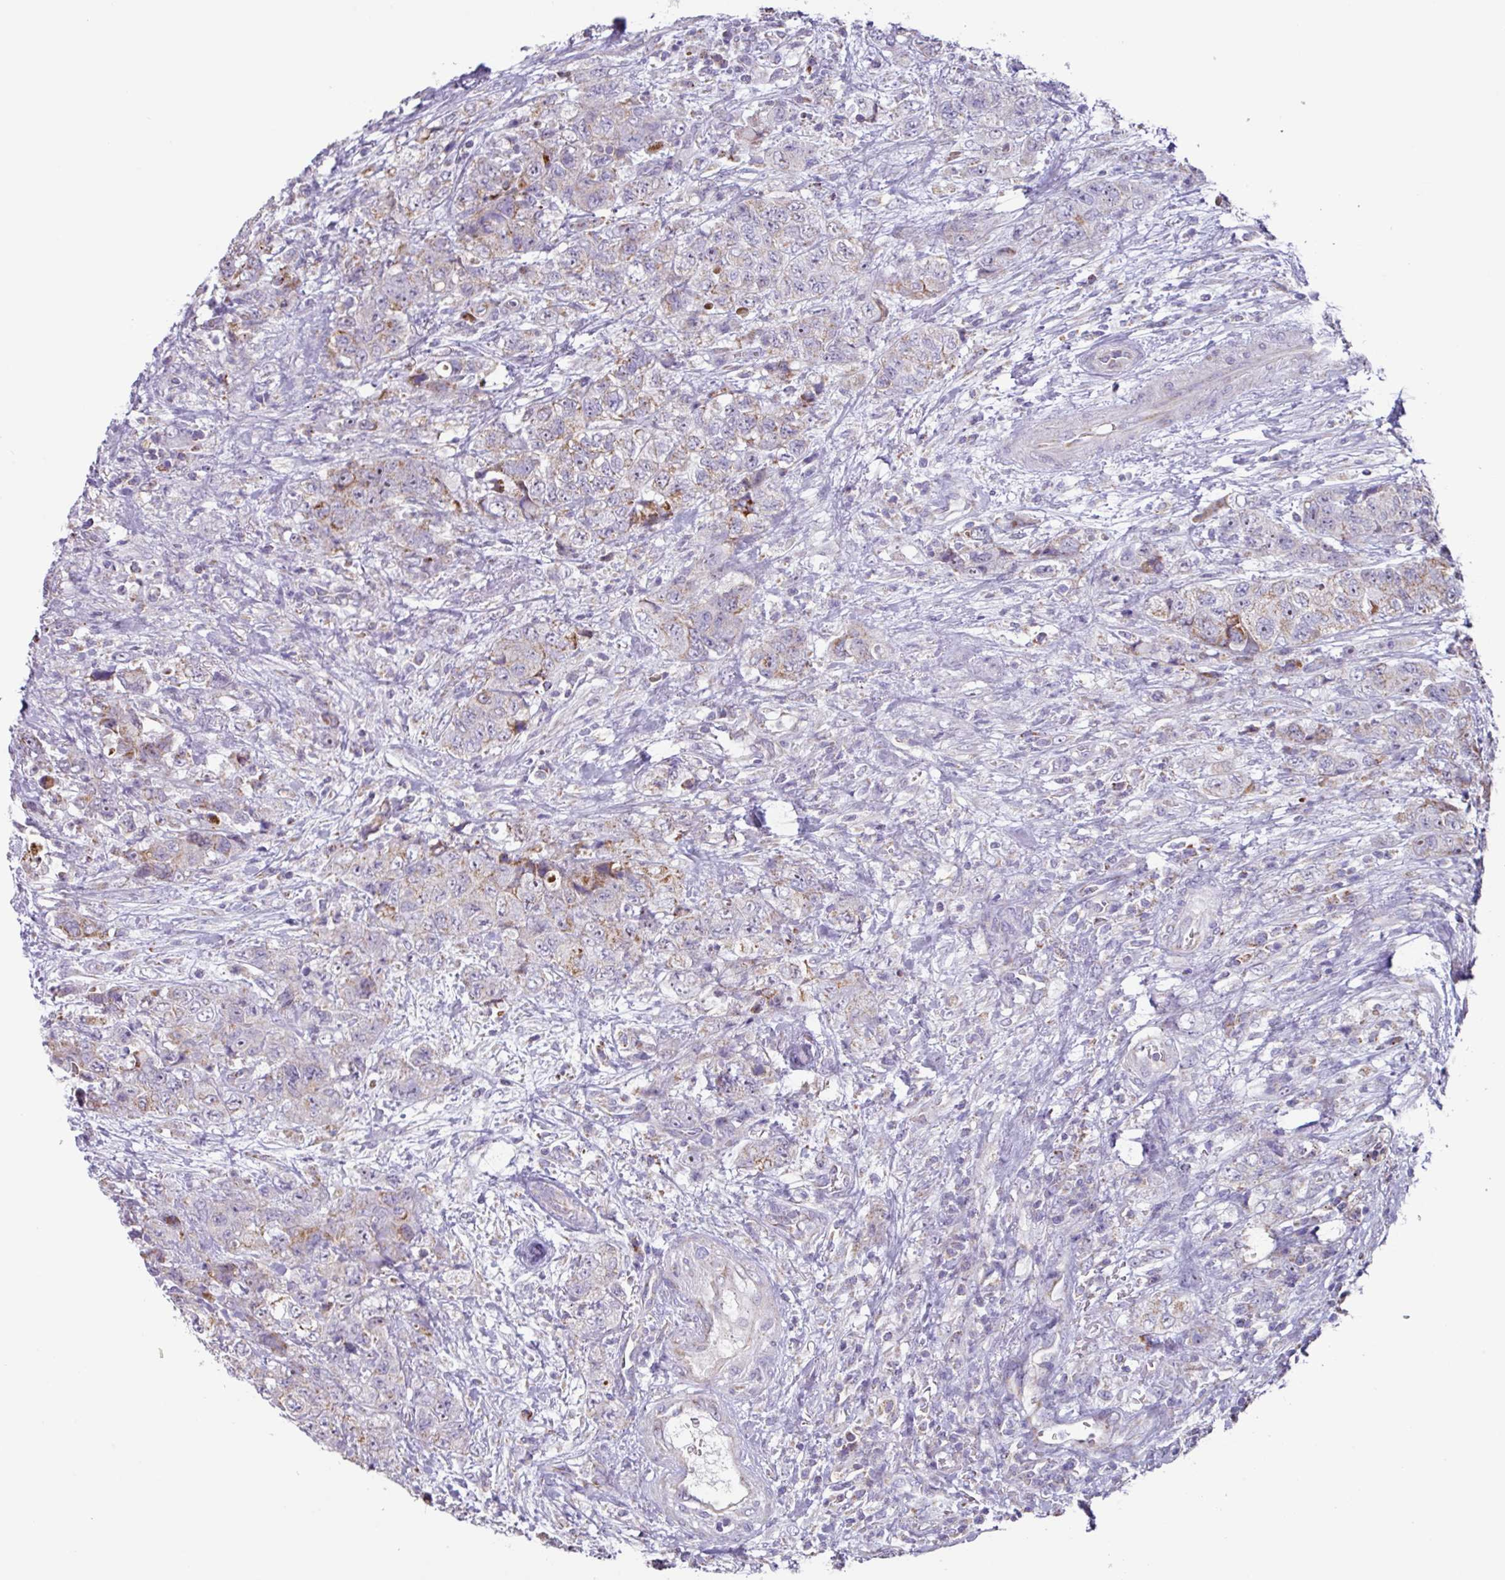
{"staining": {"intensity": "weak", "quantity": "<25%", "location": "cytoplasmic/membranous"}, "tissue": "urothelial cancer", "cell_type": "Tumor cells", "image_type": "cancer", "snomed": [{"axis": "morphology", "description": "Urothelial carcinoma, High grade"}, {"axis": "topography", "description": "Urinary bladder"}], "caption": "Tumor cells are negative for protein expression in human urothelial cancer. The staining was performed using DAB (3,3'-diaminobenzidine) to visualize the protein expression in brown, while the nuclei were stained in blue with hematoxylin (Magnification: 20x).", "gene": "MT-ND4", "patient": {"sex": "female", "age": 78}}